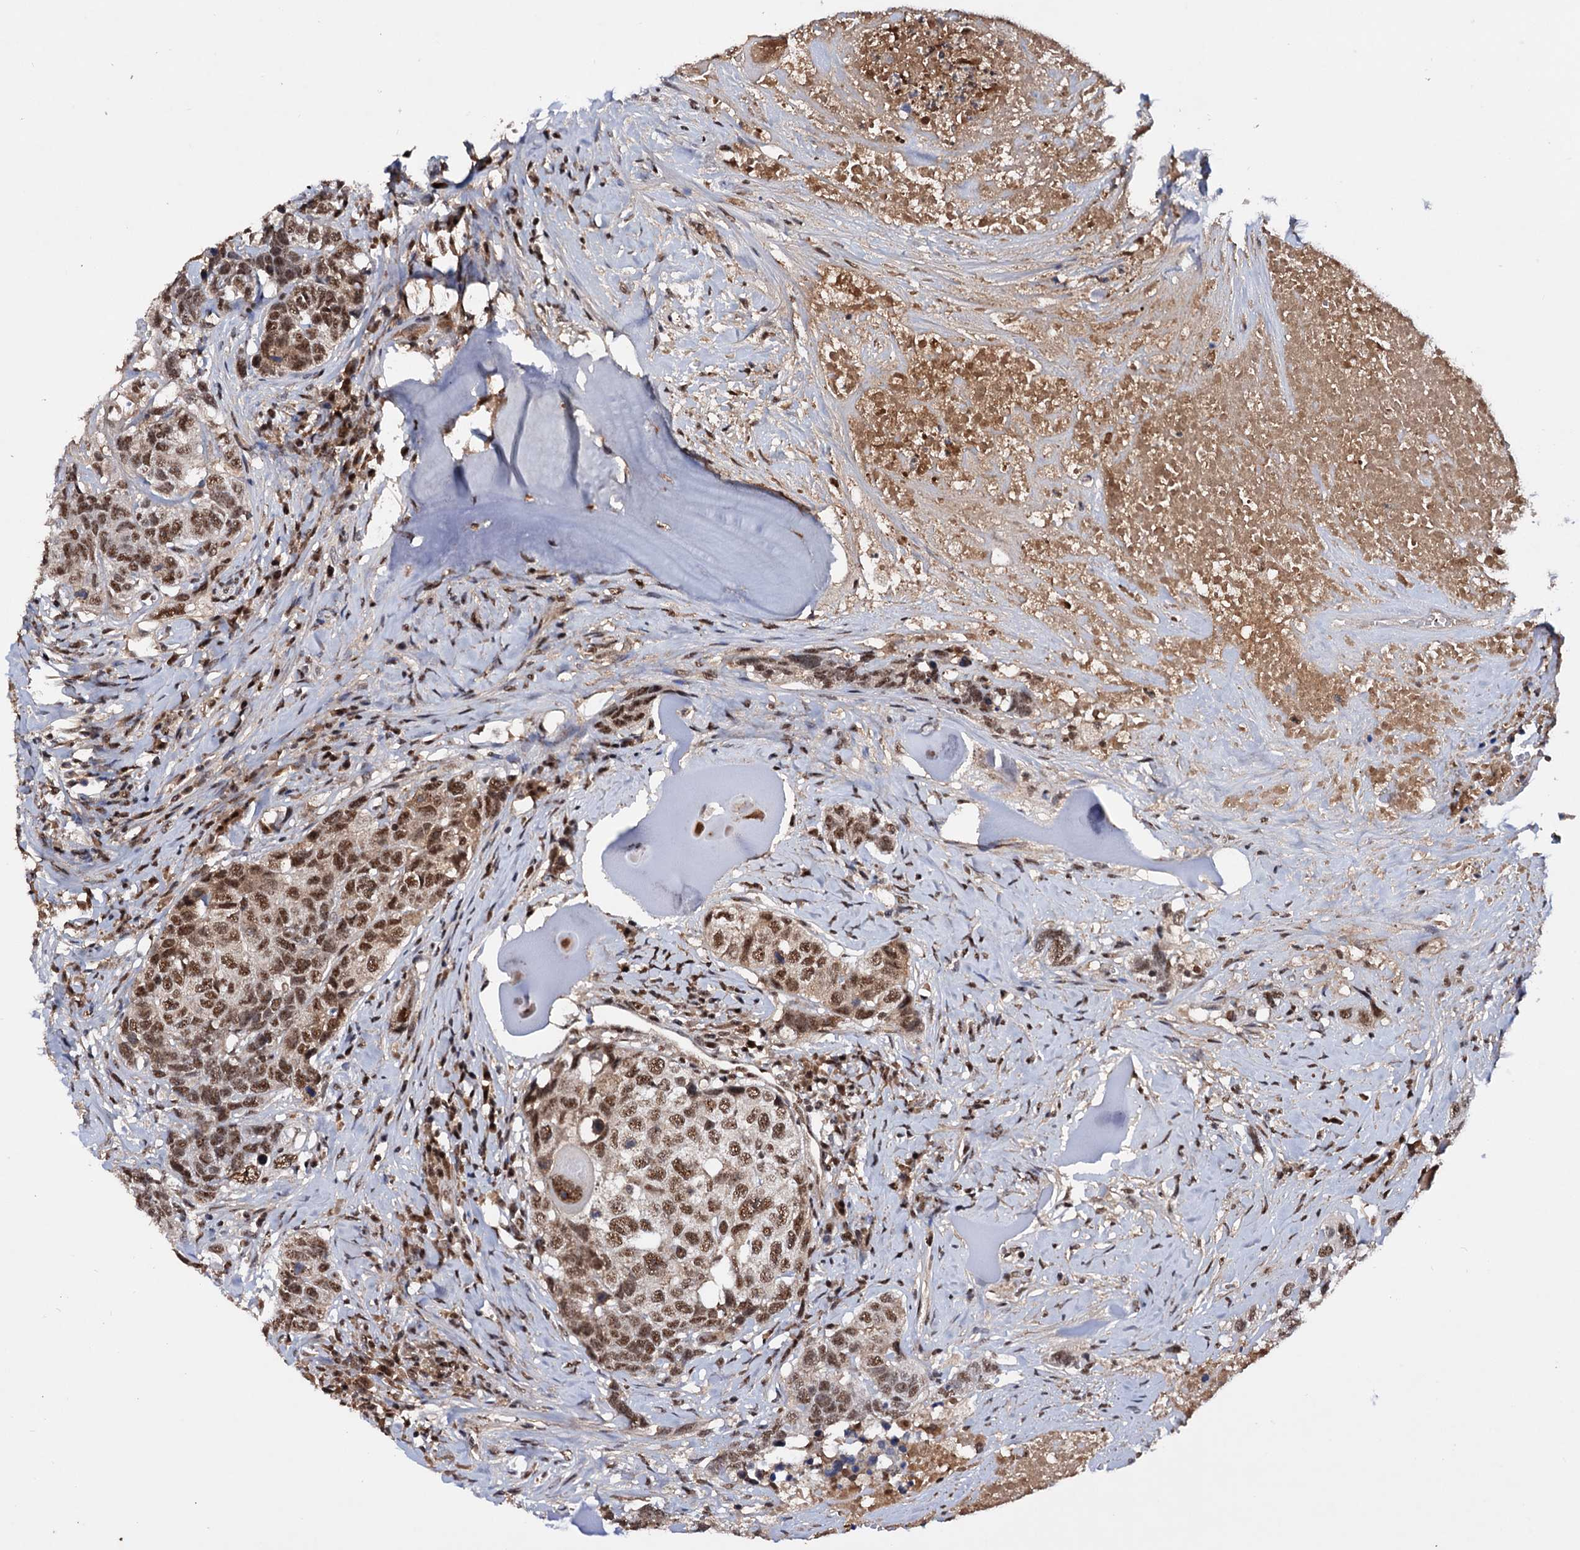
{"staining": {"intensity": "strong", "quantity": ">75%", "location": "nuclear"}, "tissue": "head and neck cancer", "cell_type": "Tumor cells", "image_type": "cancer", "snomed": [{"axis": "morphology", "description": "Squamous cell carcinoma, NOS"}, {"axis": "topography", "description": "Head-Neck"}], "caption": "A photomicrograph showing strong nuclear positivity in about >75% of tumor cells in head and neck squamous cell carcinoma, as visualized by brown immunohistochemical staining.", "gene": "TBC1D12", "patient": {"sex": "male", "age": 66}}